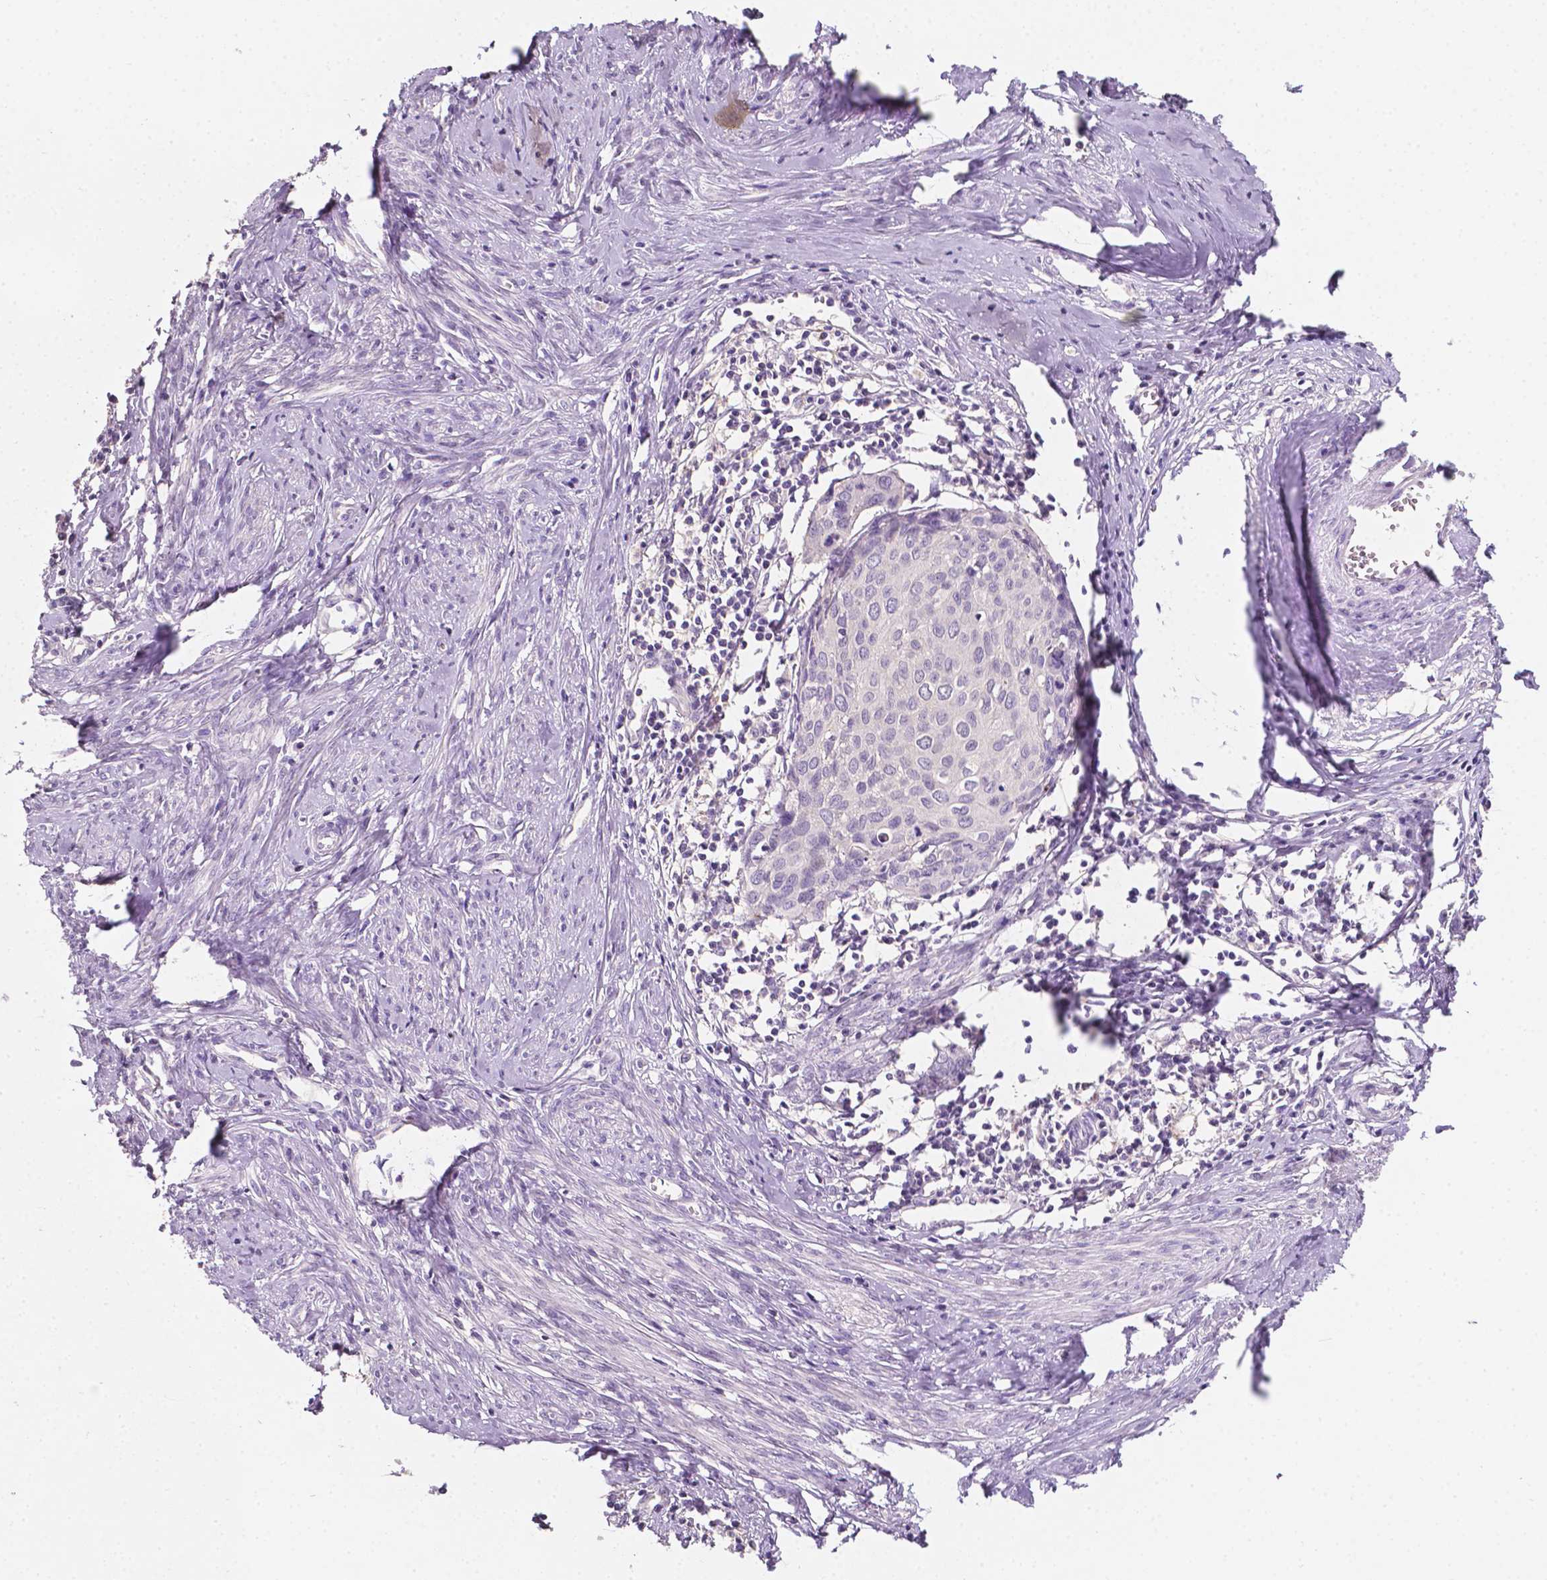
{"staining": {"intensity": "negative", "quantity": "none", "location": "none"}, "tissue": "cervical cancer", "cell_type": "Tumor cells", "image_type": "cancer", "snomed": [{"axis": "morphology", "description": "Squamous cell carcinoma, NOS"}, {"axis": "topography", "description": "Cervix"}], "caption": "A high-resolution histopathology image shows IHC staining of cervical cancer (squamous cell carcinoma), which displays no significant expression in tumor cells.", "gene": "EGFR", "patient": {"sex": "female", "age": 62}}